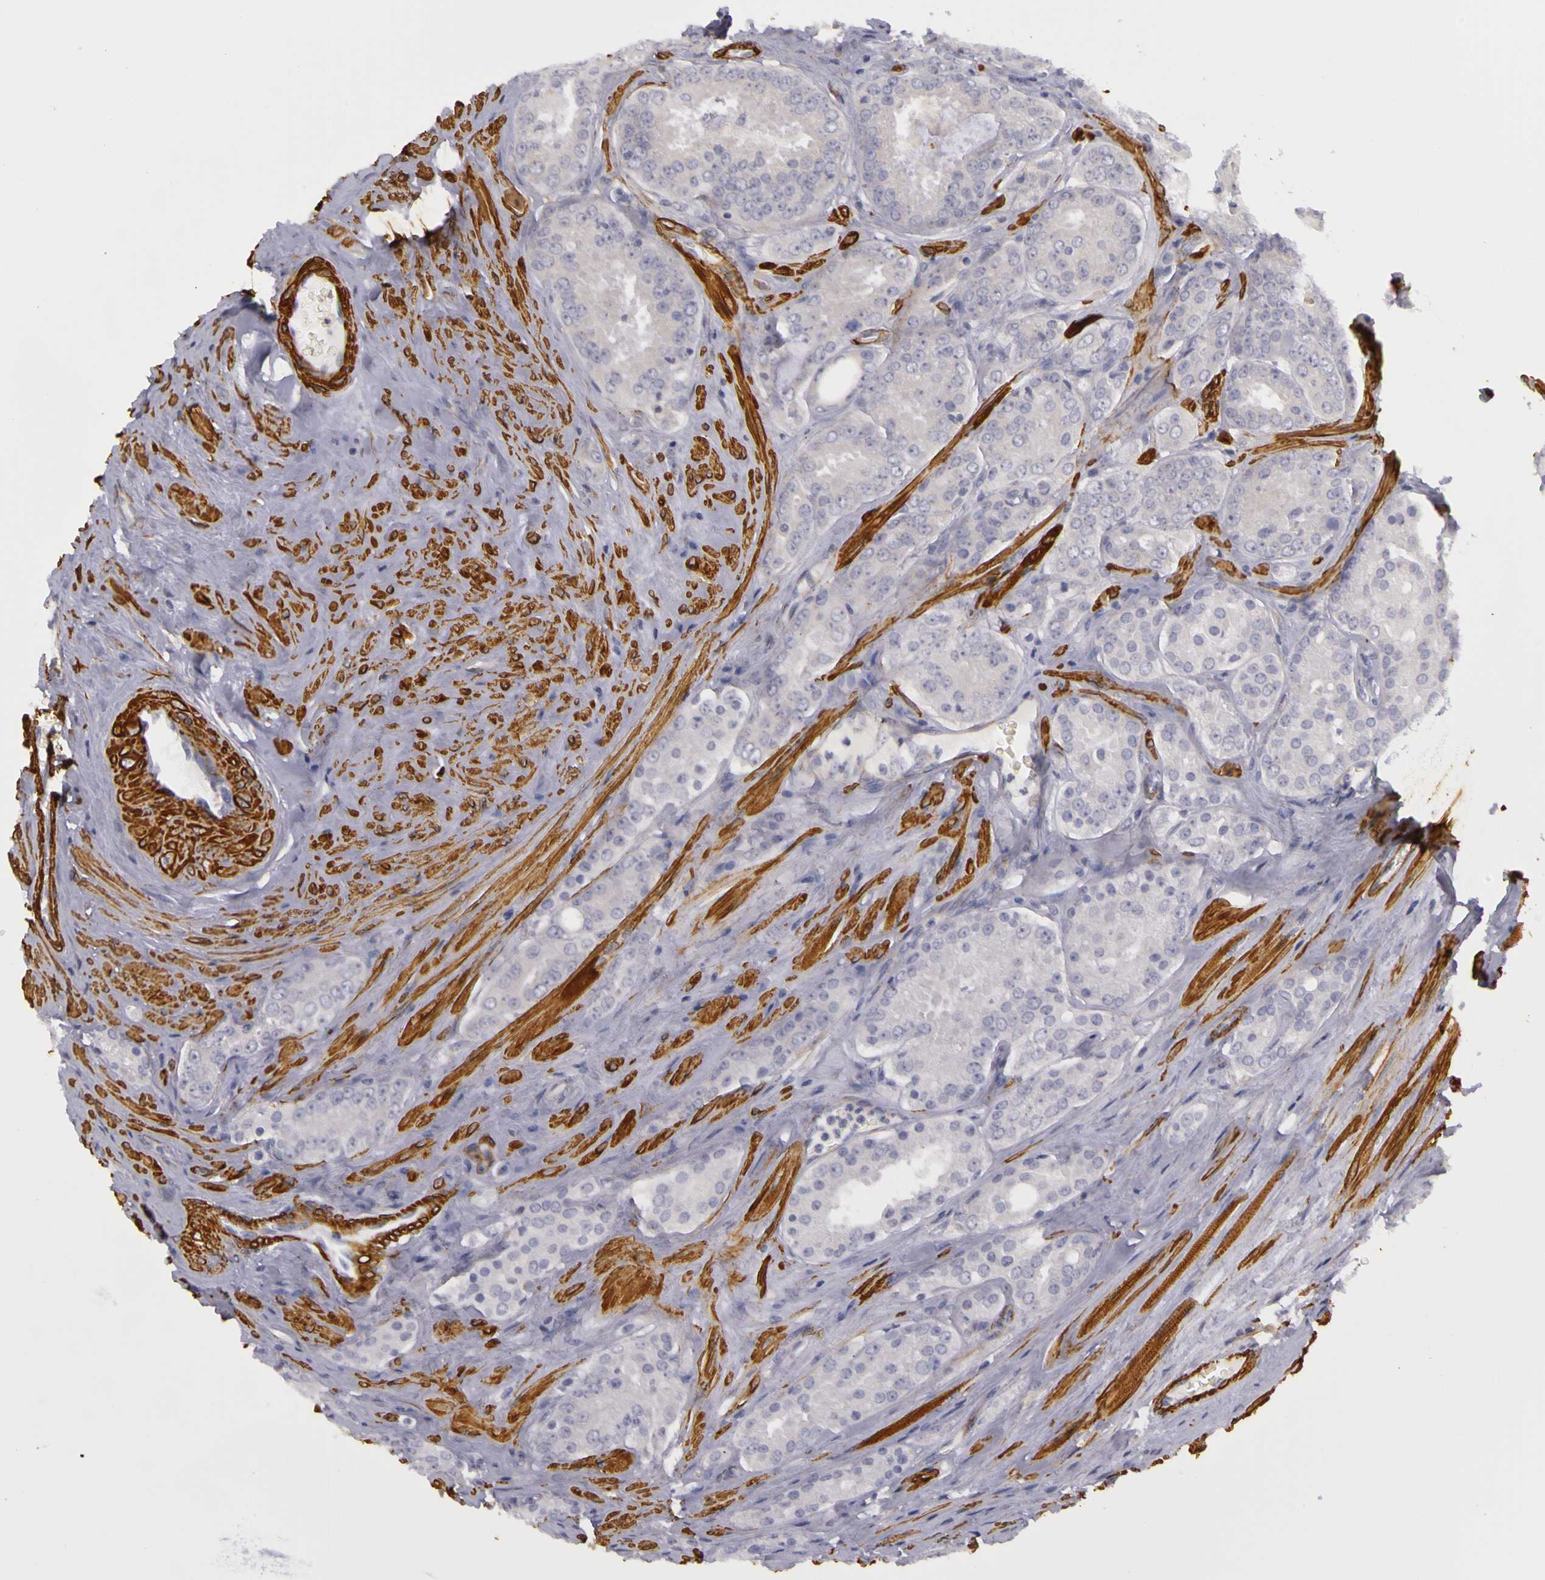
{"staining": {"intensity": "weak", "quantity": "25%-75%", "location": "cytoplasmic/membranous"}, "tissue": "prostate cancer", "cell_type": "Tumor cells", "image_type": "cancer", "snomed": [{"axis": "morphology", "description": "Adenocarcinoma, Medium grade"}, {"axis": "topography", "description": "Prostate"}], "caption": "IHC histopathology image of human medium-grade adenocarcinoma (prostate) stained for a protein (brown), which displays low levels of weak cytoplasmic/membranous positivity in about 25%-75% of tumor cells.", "gene": "CNTN2", "patient": {"sex": "male", "age": 60}}